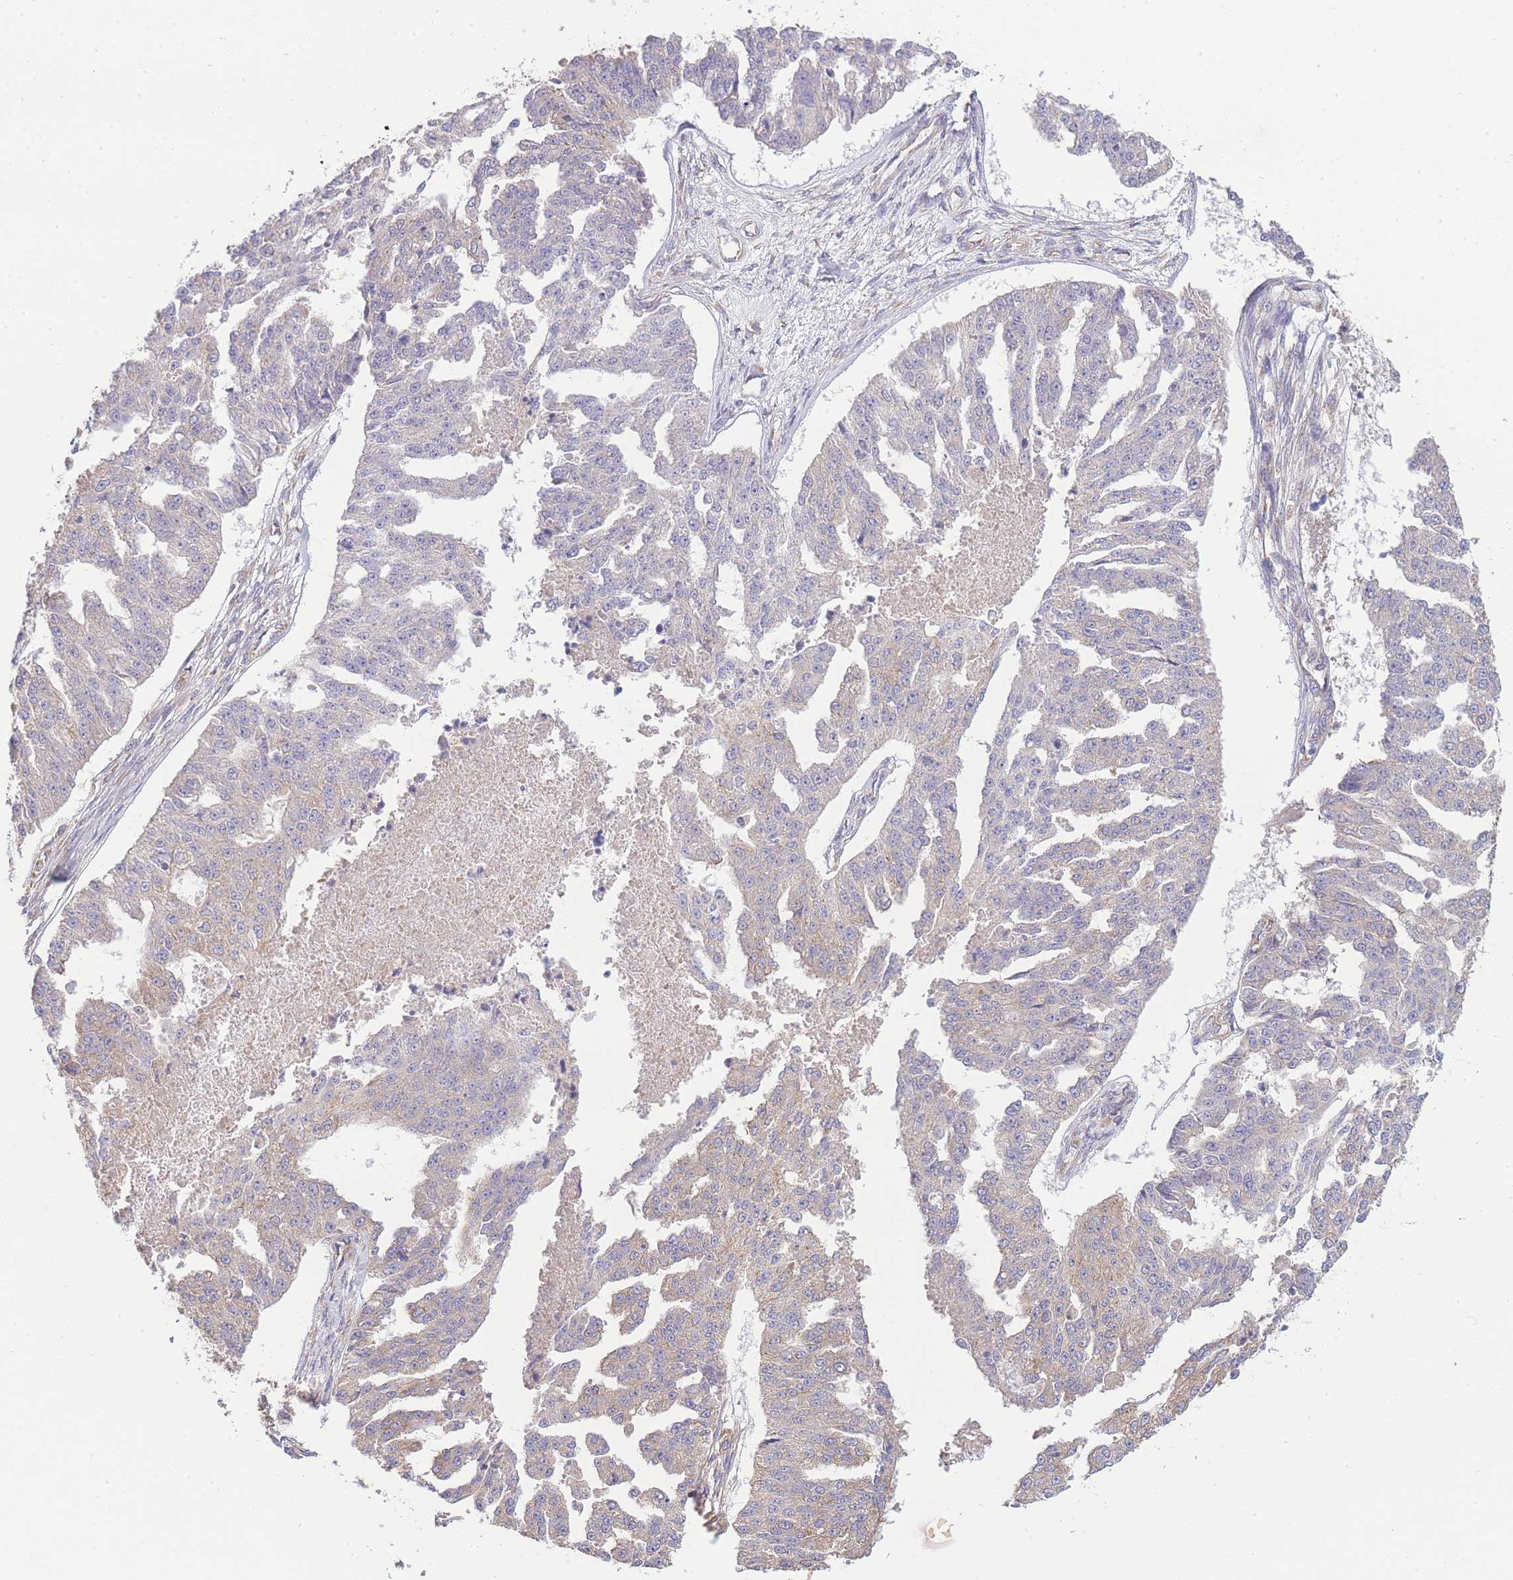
{"staining": {"intensity": "weak", "quantity": "<25%", "location": "cytoplasmic/membranous"}, "tissue": "ovarian cancer", "cell_type": "Tumor cells", "image_type": "cancer", "snomed": [{"axis": "morphology", "description": "Cystadenocarcinoma, serous, NOS"}, {"axis": "topography", "description": "Ovary"}], "caption": "IHC image of serous cystadenocarcinoma (ovarian) stained for a protein (brown), which displays no expression in tumor cells.", "gene": "BEX1", "patient": {"sex": "female", "age": 58}}